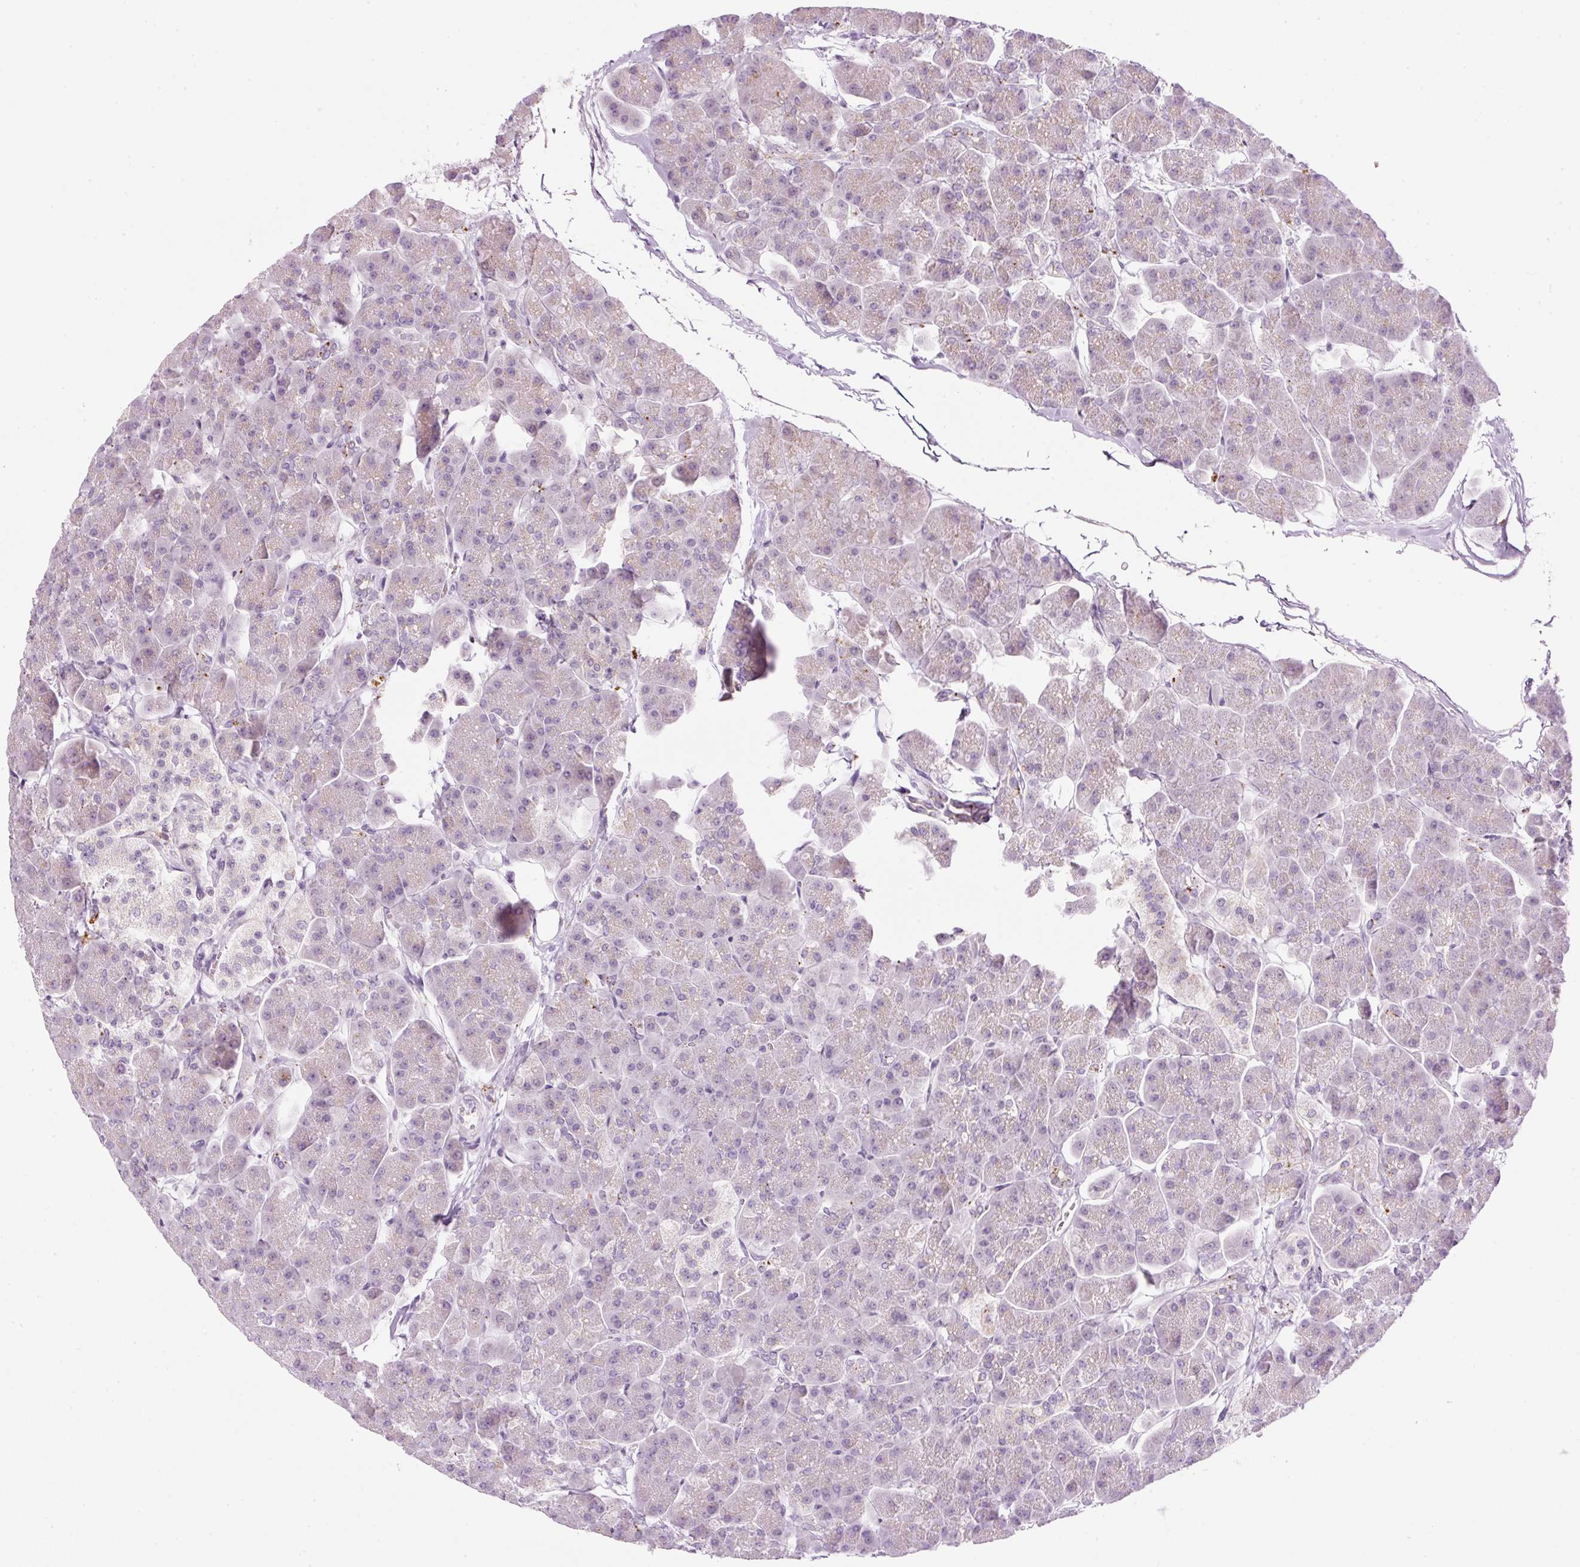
{"staining": {"intensity": "weak", "quantity": "25%-75%", "location": "cytoplasmic/membranous"}, "tissue": "pancreas", "cell_type": "Exocrine glandular cells", "image_type": "normal", "snomed": [{"axis": "morphology", "description": "Normal tissue, NOS"}, {"axis": "topography", "description": "Pancreas"}, {"axis": "topography", "description": "Peripheral nerve tissue"}], "caption": "Immunohistochemistry staining of benign pancreas, which shows low levels of weak cytoplasmic/membranous staining in about 25%-75% of exocrine glandular cells indicating weak cytoplasmic/membranous protein staining. The staining was performed using DAB (brown) for protein detection and nuclei were counterstained in hematoxylin (blue).", "gene": "ZNF639", "patient": {"sex": "male", "age": 54}}